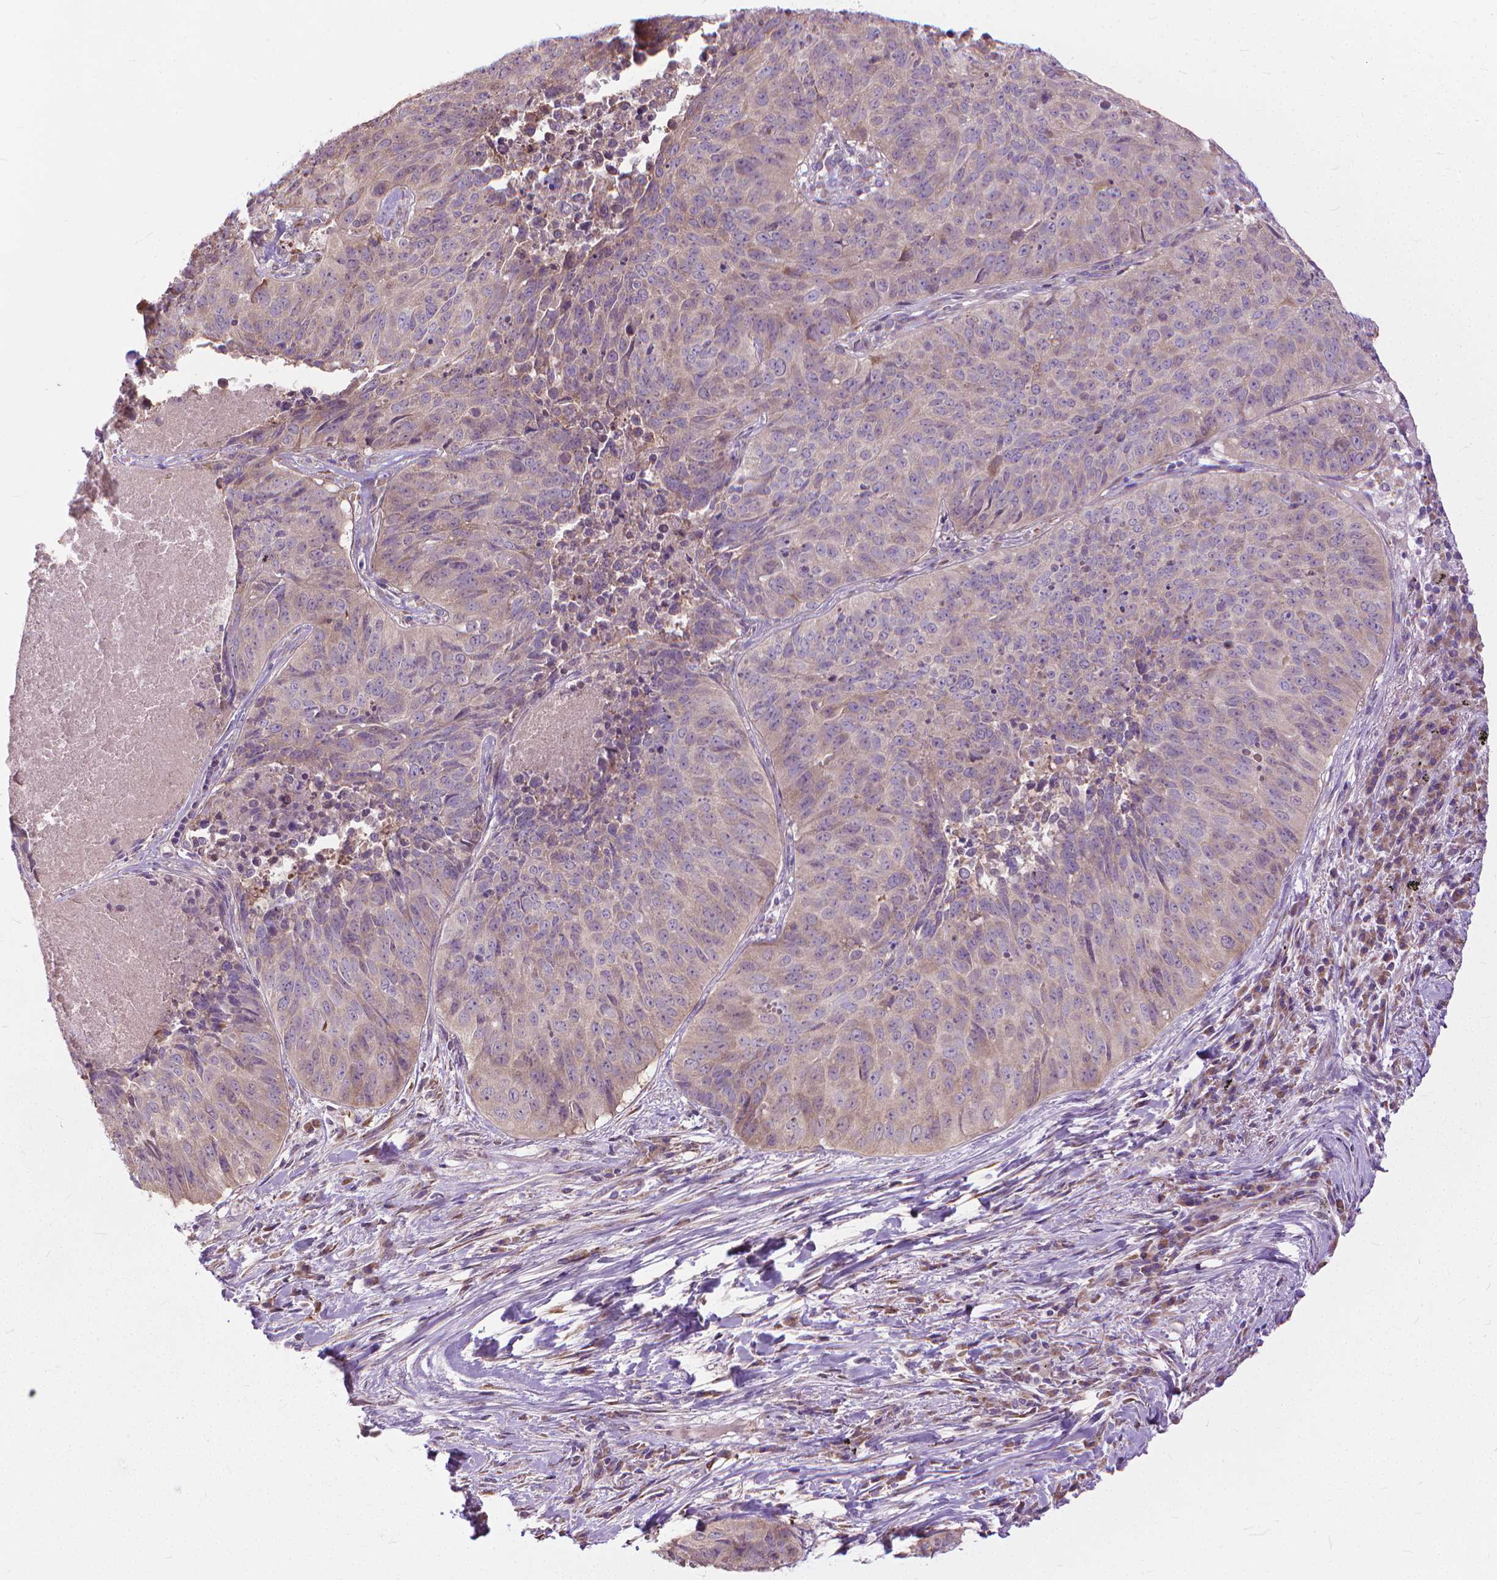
{"staining": {"intensity": "weak", "quantity": "<25%", "location": "cytoplasmic/membranous"}, "tissue": "lung cancer", "cell_type": "Tumor cells", "image_type": "cancer", "snomed": [{"axis": "morphology", "description": "Normal tissue, NOS"}, {"axis": "morphology", "description": "Squamous cell carcinoma, NOS"}, {"axis": "topography", "description": "Bronchus"}, {"axis": "topography", "description": "Lung"}], "caption": "Immunohistochemistry micrograph of neoplastic tissue: lung cancer stained with DAB (3,3'-diaminobenzidine) reveals no significant protein staining in tumor cells.", "gene": "NUDT1", "patient": {"sex": "male", "age": 64}}